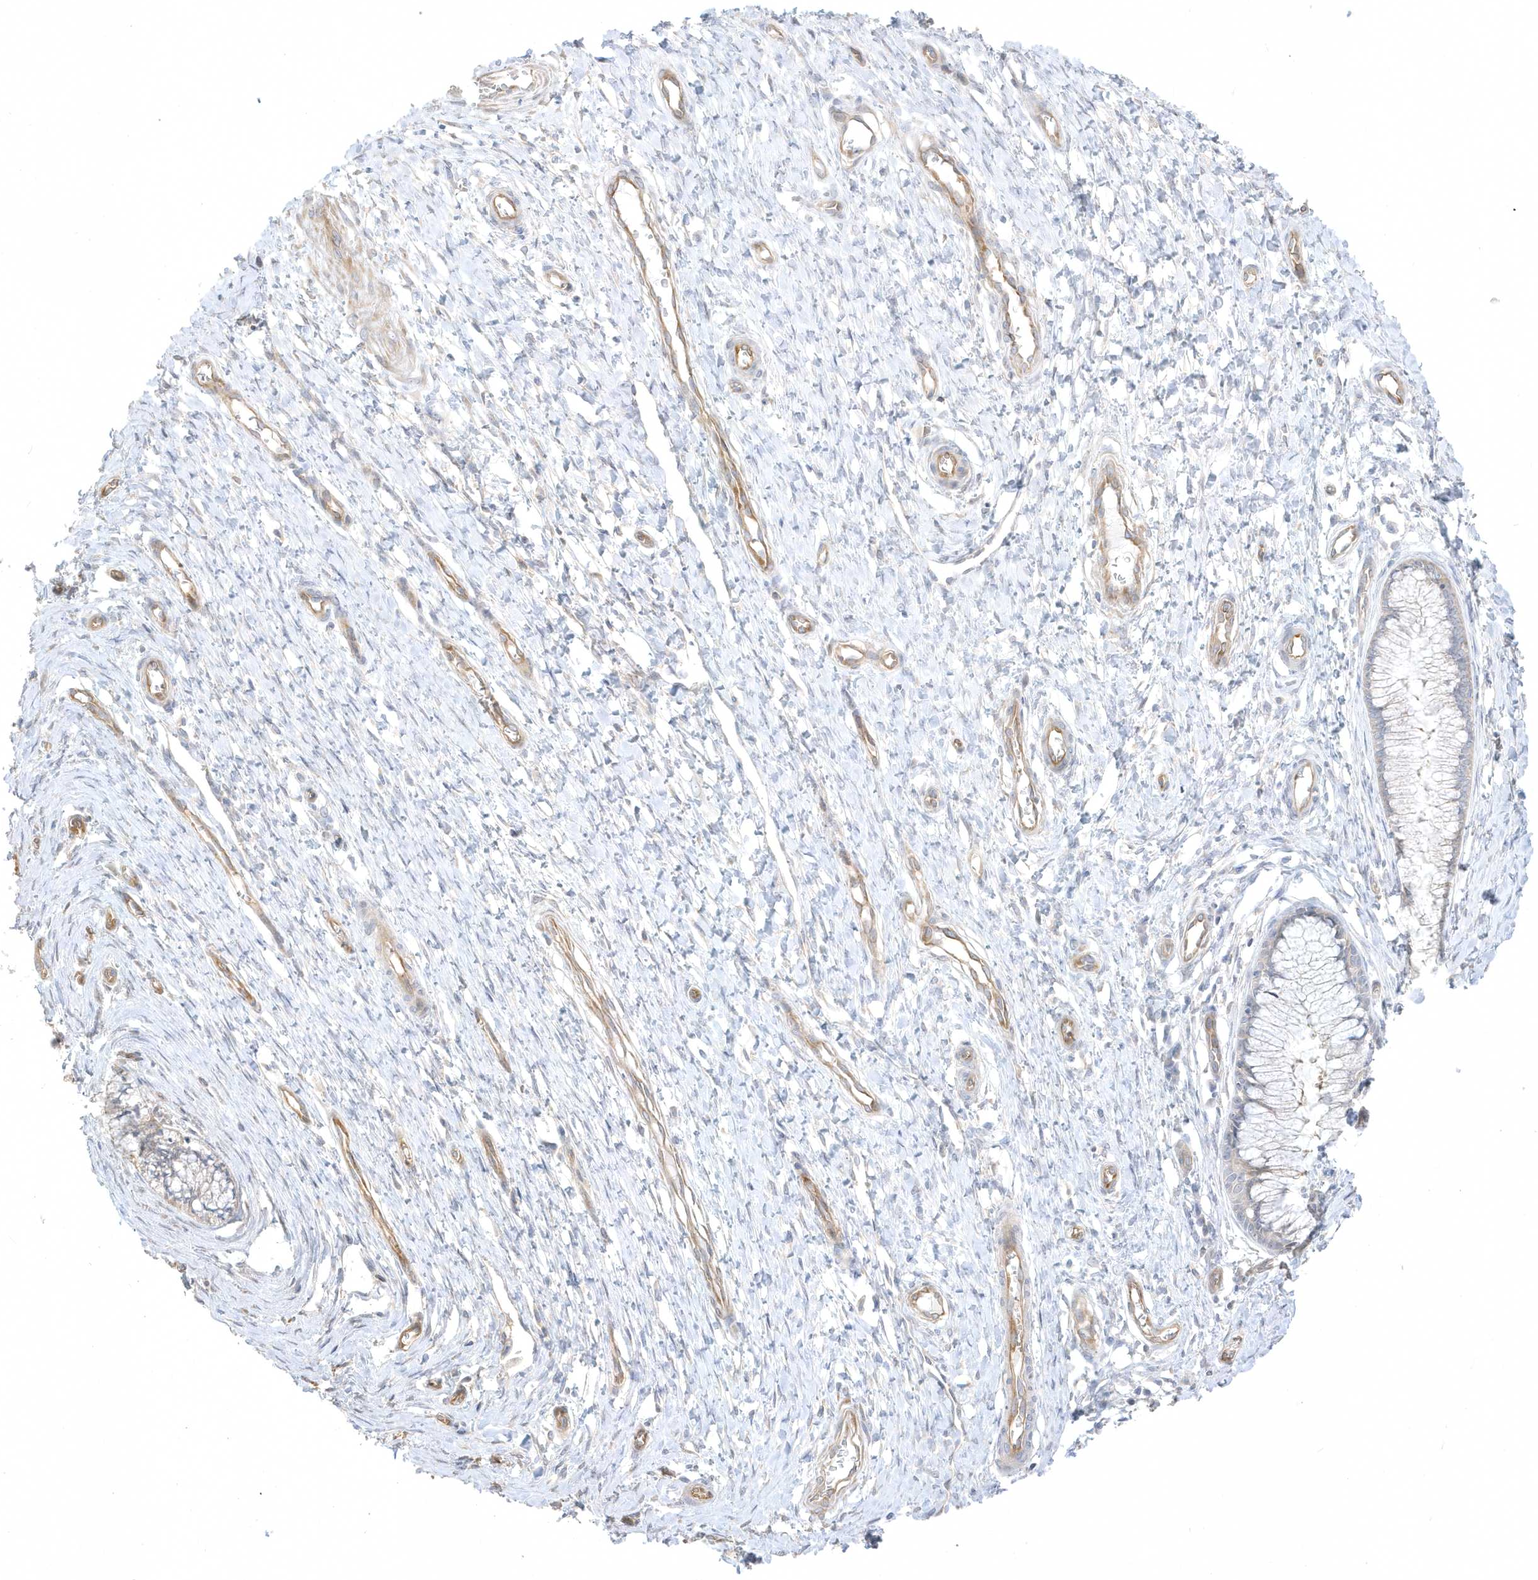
{"staining": {"intensity": "weak", "quantity": "25%-75%", "location": "cytoplasmic/membranous"}, "tissue": "cervix", "cell_type": "Glandular cells", "image_type": "normal", "snomed": [{"axis": "morphology", "description": "Normal tissue, NOS"}, {"axis": "topography", "description": "Cervix"}], "caption": "Immunohistochemical staining of normal human cervix demonstrates 25%-75% levels of weak cytoplasmic/membranous protein positivity in approximately 25%-75% of glandular cells.", "gene": "ARHGEF9", "patient": {"sex": "female", "age": 55}}